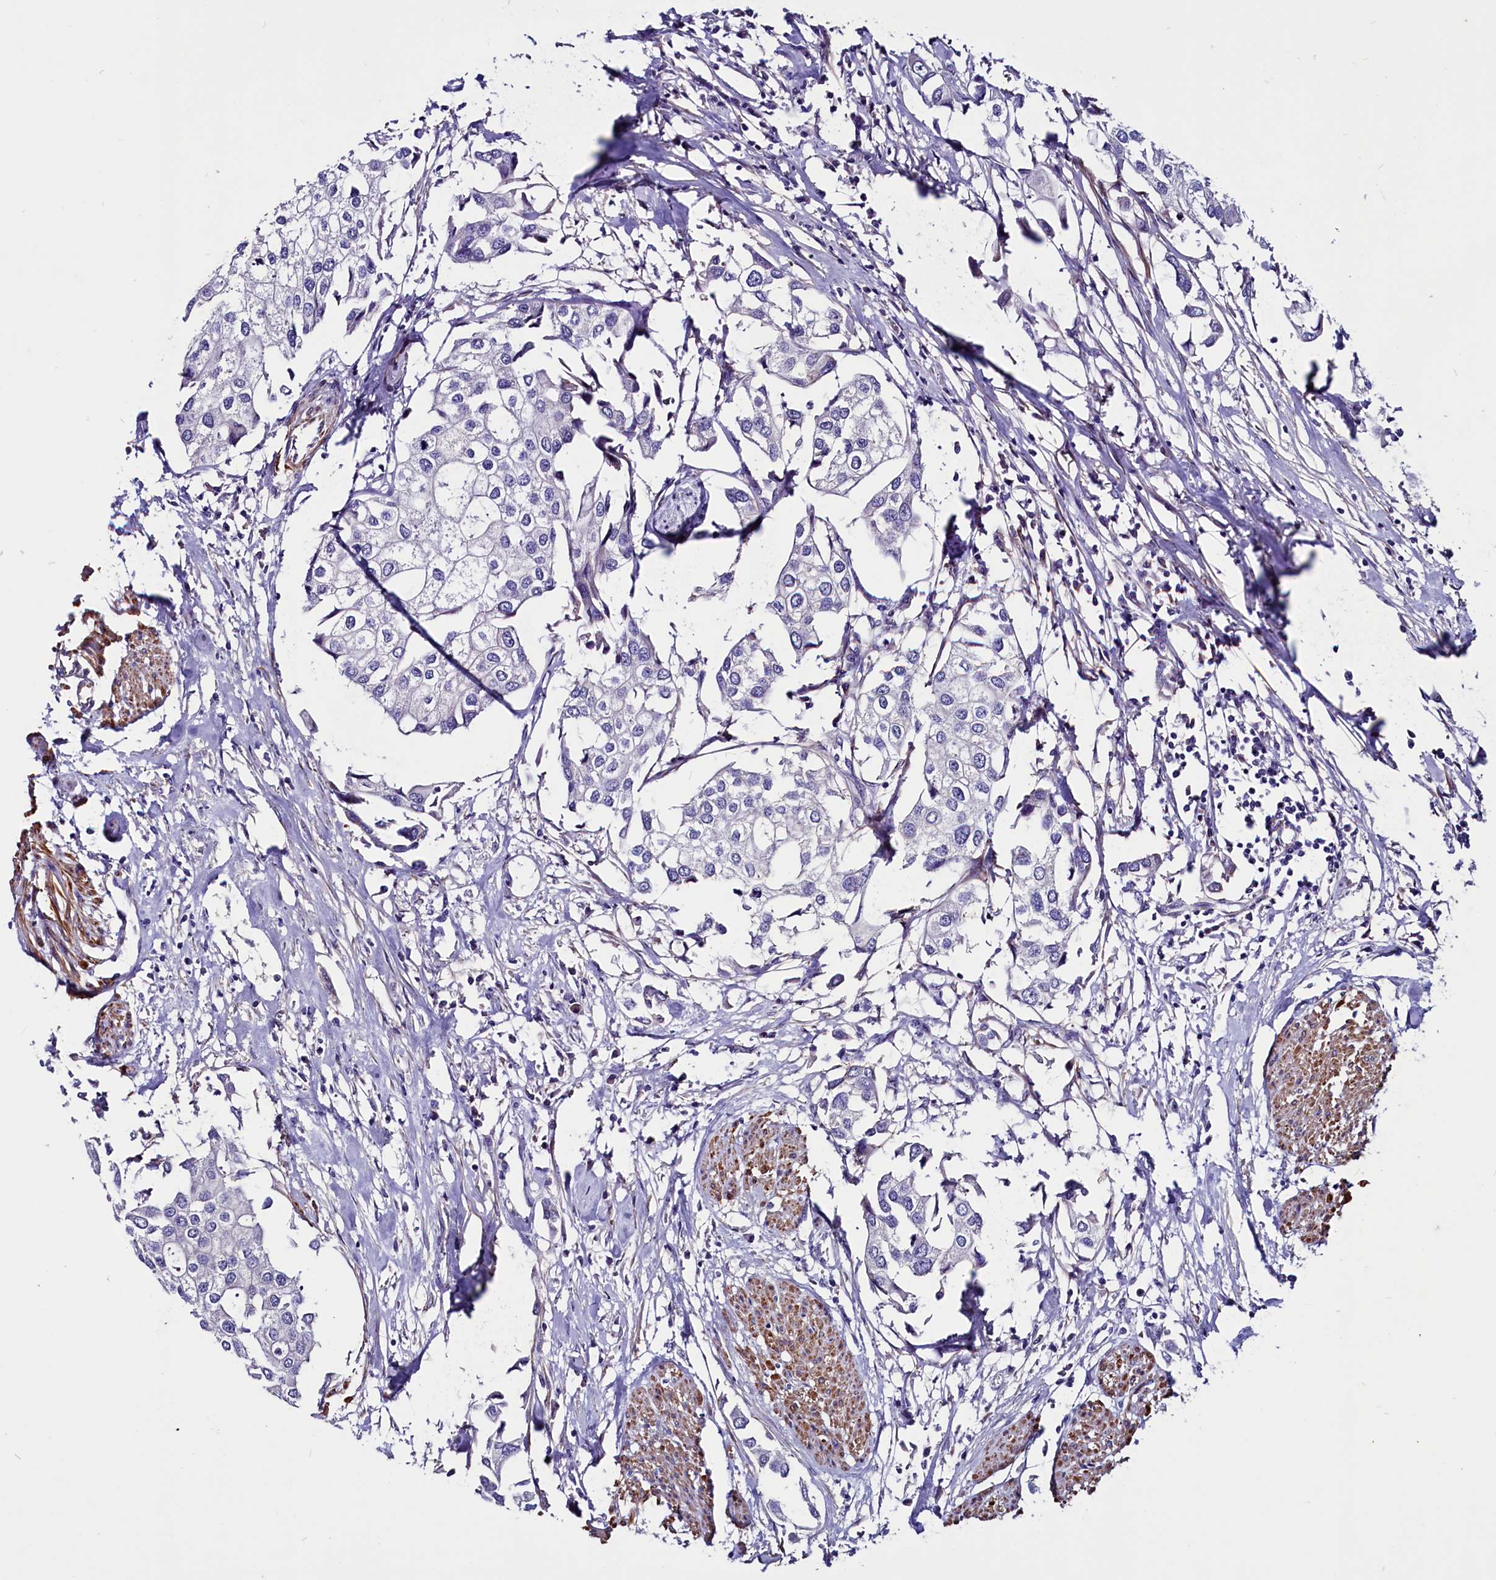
{"staining": {"intensity": "negative", "quantity": "none", "location": "none"}, "tissue": "urothelial cancer", "cell_type": "Tumor cells", "image_type": "cancer", "snomed": [{"axis": "morphology", "description": "Urothelial carcinoma, High grade"}, {"axis": "topography", "description": "Urinary bladder"}], "caption": "Tumor cells show no significant protein staining in urothelial cancer. (Brightfield microscopy of DAB immunohistochemistry at high magnification).", "gene": "ZNF749", "patient": {"sex": "male", "age": 64}}